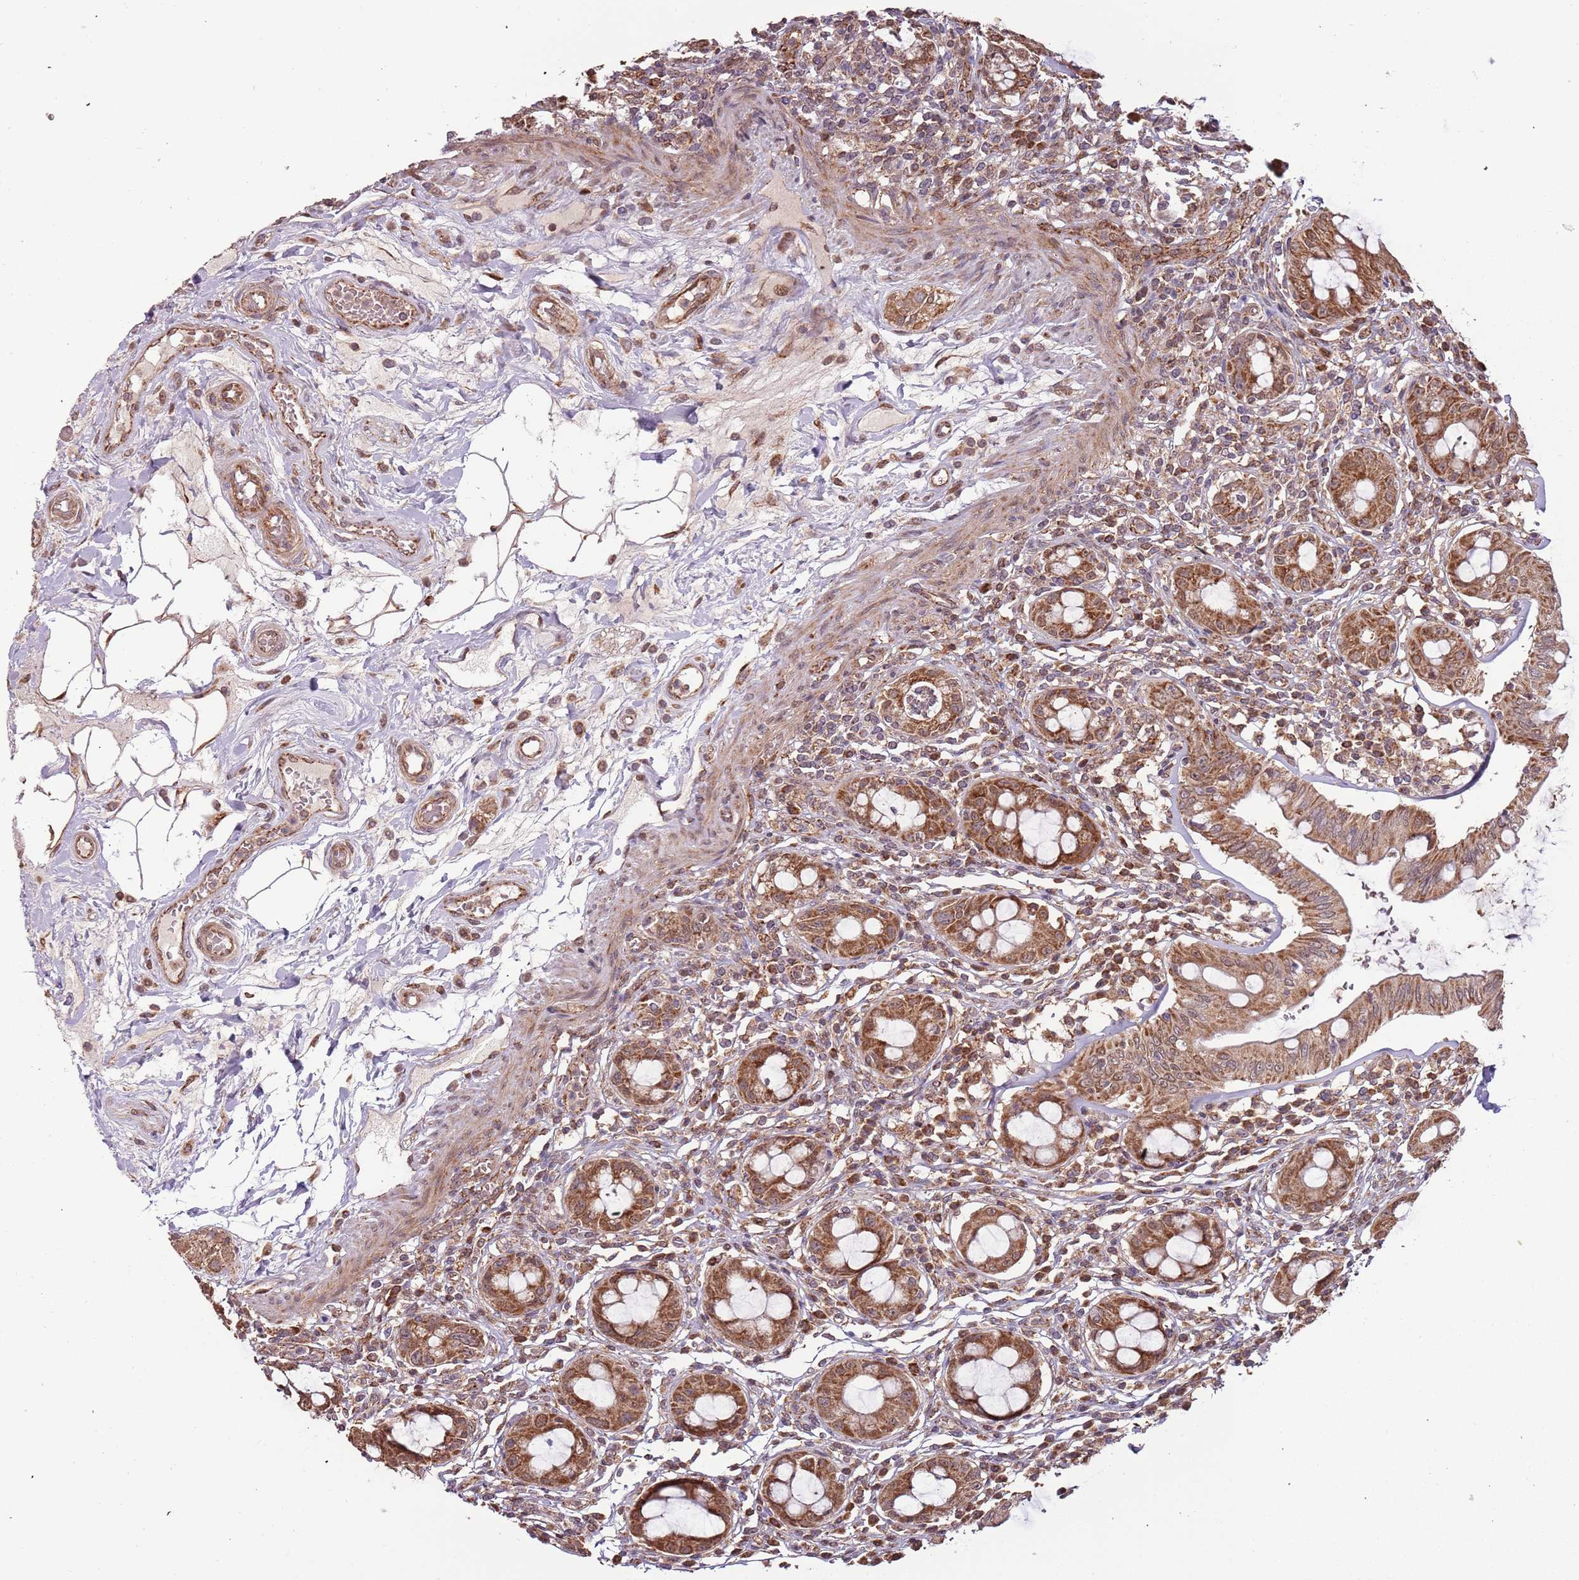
{"staining": {"intensity": "moderate", "quantity": ">75%", "location": "cytoplasmic/membranous,nuclear"}, "tissue": "rectum", "cell_type": "Glandular cells", "image_type": "normal", "snomed": [{"axis": "morphology", "description": "Normal tissue, NOS"}, {"axis": "topography", "description": "Rectum"}], "caption": "A brown stain highlights moderate cytoplasmic/membranous,nuclear positivity of a protein in glandular cells of normal rectum.", "gene": "IL17RD", "patient": {"sex": "female", "age": 57}}